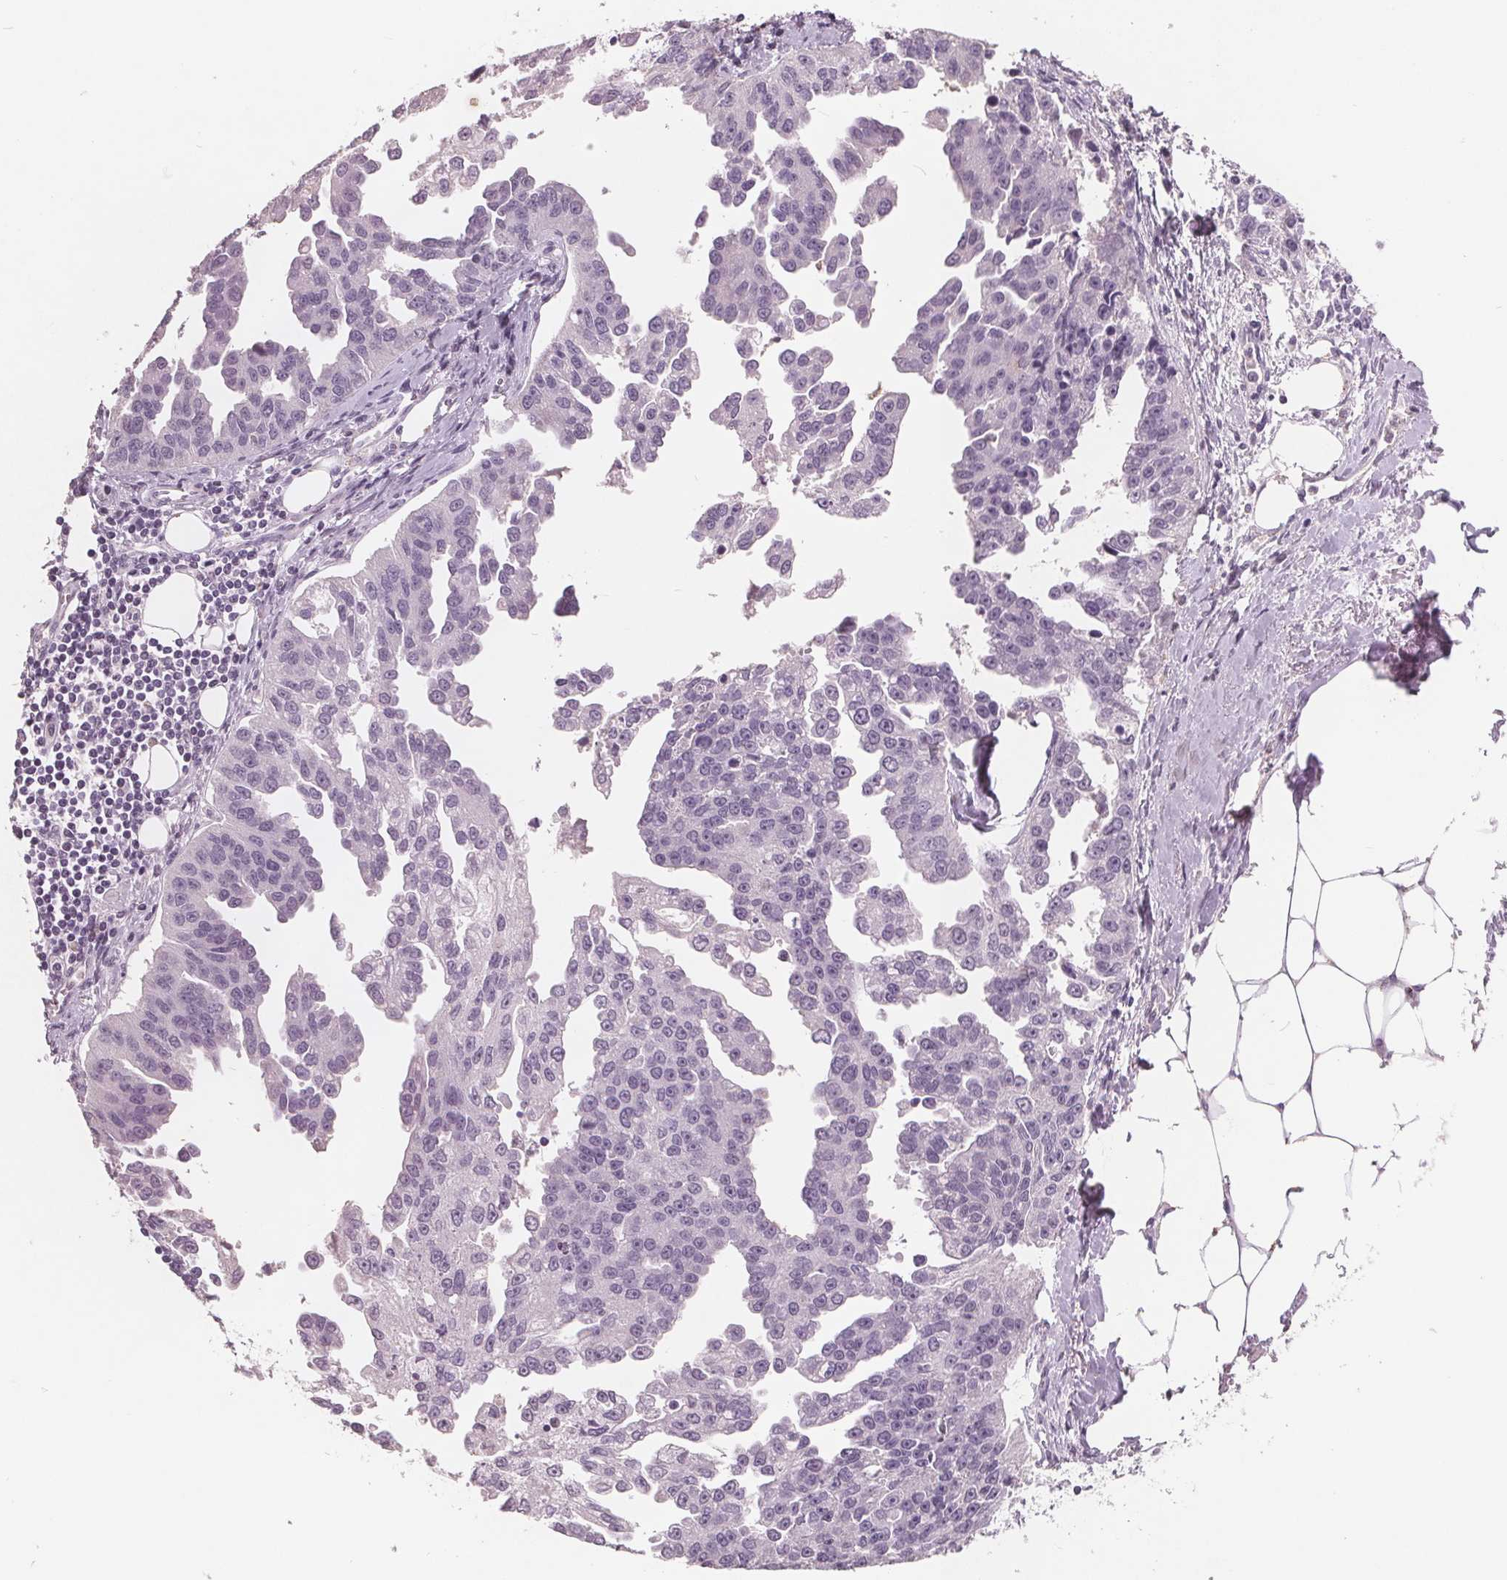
{"staining": {"intensity": "negative", "quantity": "none", "location": "none"}, "tissue": "ovarian cancer", "cell_type": "Tumor cells", "image_type": "cancer", "snomed": [{"axis": "morphology", "description": "Cystadenocarcinoma, serous, NOS"}, {"axis": "topography", "description": "Ovary"}], "caption": "A photomicrograph of human ovarian cancer is negative for staining in tumor cells.", "gene": "PTPN14", "patient": {"sex": "female", "age": 75}}